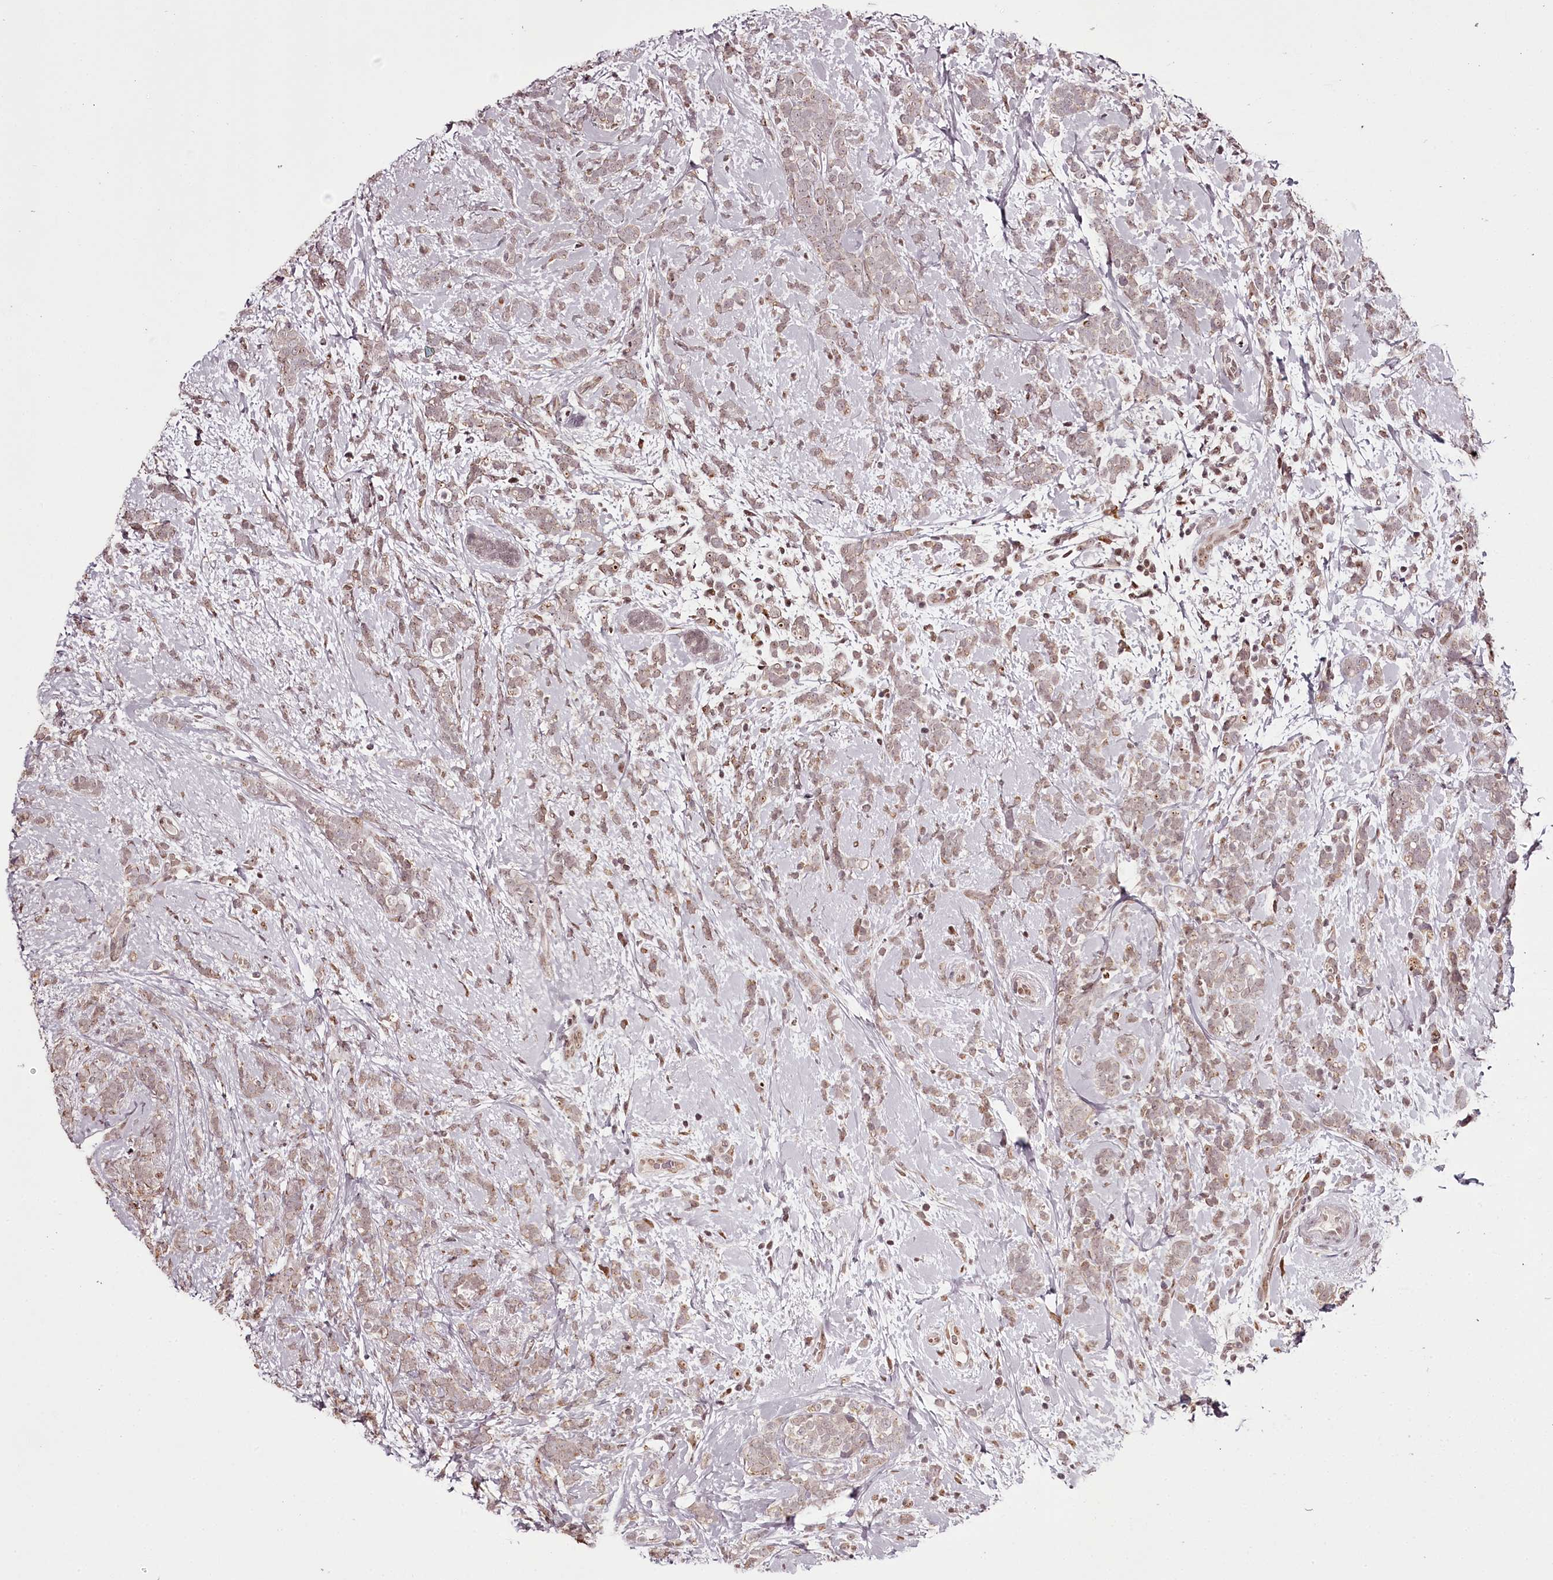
{"staining": {"intensity": "weak", "quantity": "25%-75%", "location": "cytoplasmic/membranous,nuclear"}, "tissue": "breast cancer", "cell_type": "Tumor cells", "image_type": "cancer", "snomed": [{"axis": "morphology", "description": "Lobular carcinoma"}, {"axis": "topography", "description": "Breast"}], "caption": "Breast cancer (lobular carcinoma) was stained to show a protein in brown. There is low levels of weak cytoplasmic/membranous and nuclear staining in approximately 25%-75% of tumor cells. (DAB = brown stain, brightfield microscopy at high magnification).", "gene": "THYN1", "patient": {"sex": "female", "age": 58}}